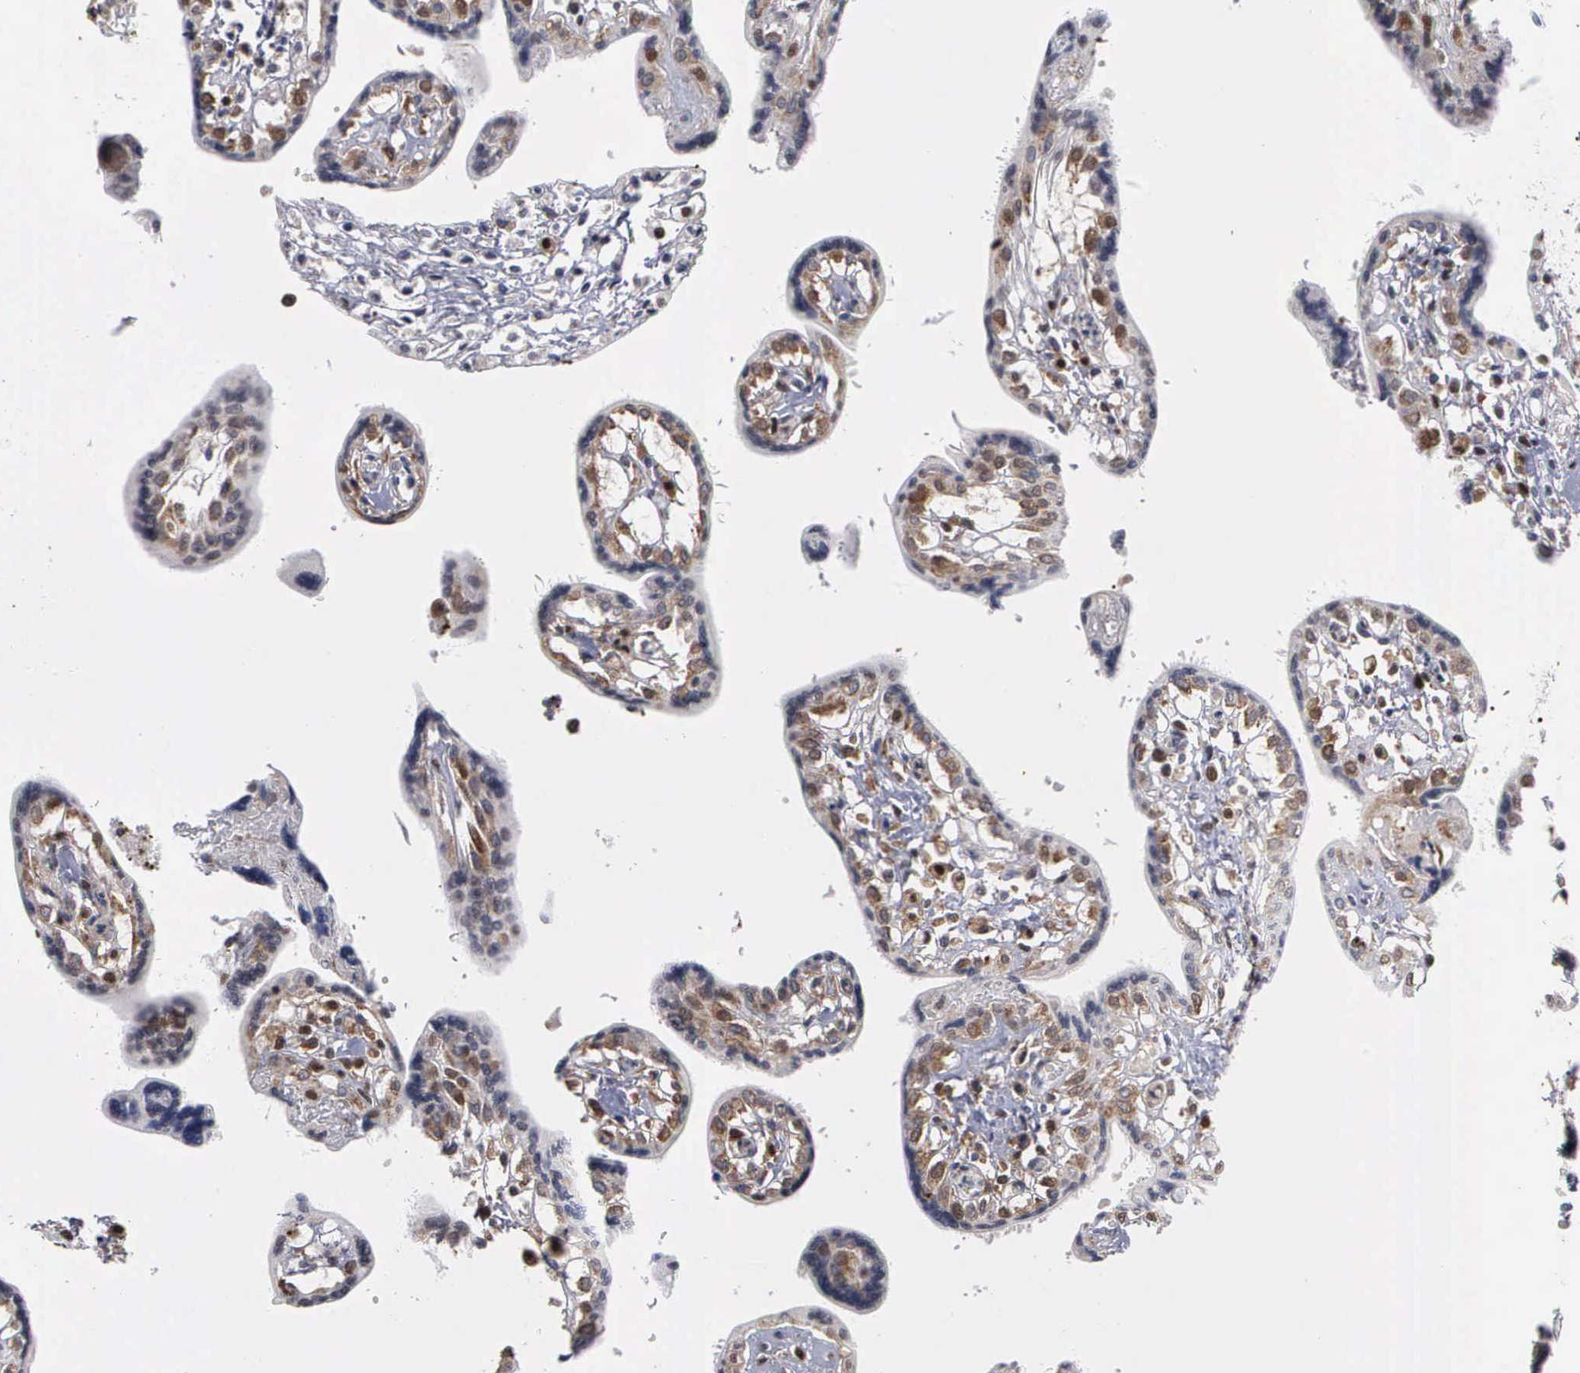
{"staining": {"intensity": "moderate", "quantity": "25%-75%", "location": "nuclear"}, "tissue": "placenta", "cell_type": "Decidual cells", "image_type": "normal", "snomed": [{"axis": "morphology", "description": "Normal tissue, NOS"}, {"axis": "topography", "description": "Placenta"}], "caption": "A brown stain shows moderate nuclear expression of a protein in decidual cells of unremarkable placenta. The protein of interest is shown in brown color, while the nuclei are stained blue.", "gene": "TRMT5", "patient": {"sex": "female", "age": 31}}